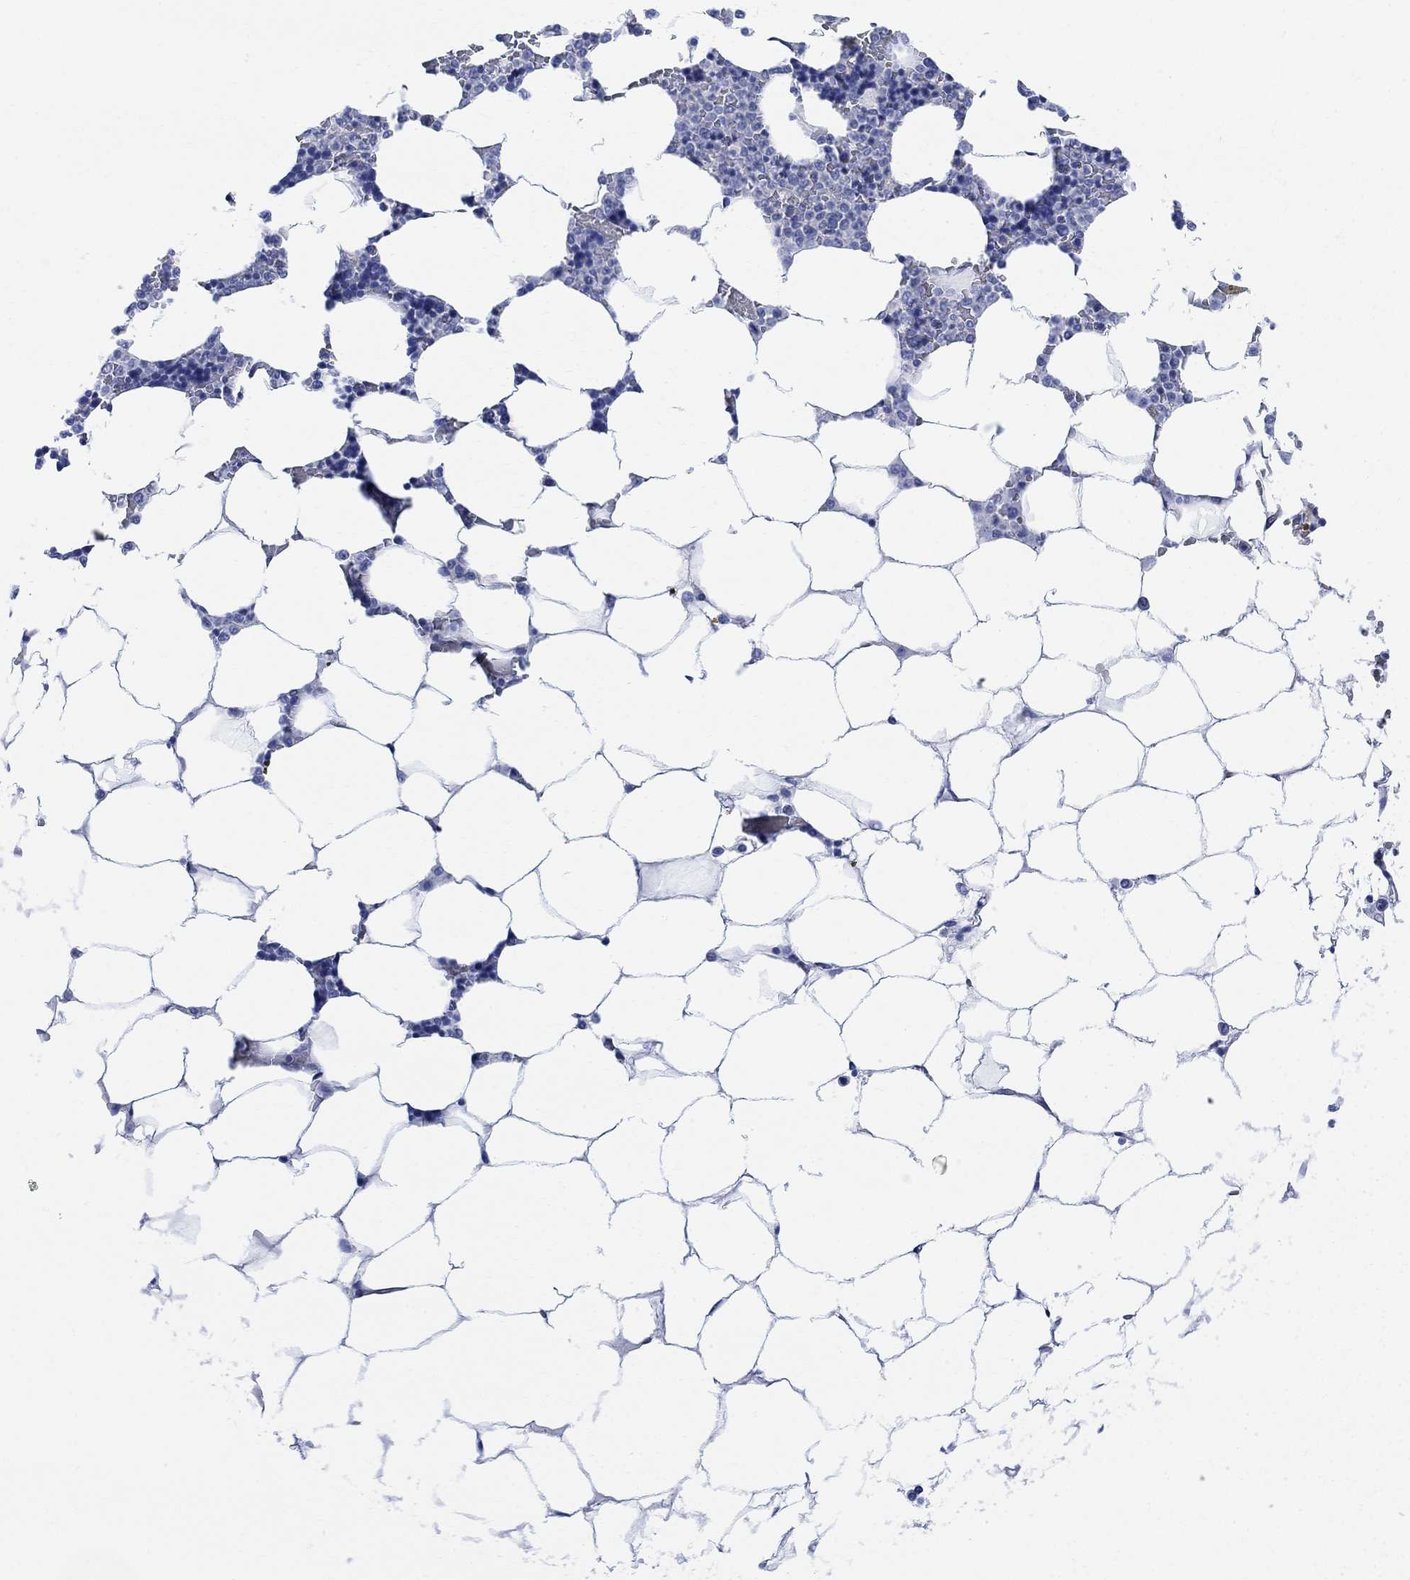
{"staining": {"intensity": "negative", "quantity": "none", "location": "none"}, "tissue": "bone marrow", "cell_type": "Hematopoietic cells", "image_type": "normal", "snomed": [{"axis": "morphology", "description": "Normal tissue, NOS"}, {"axis": "topography", "description": "Bone marrow"}], "caption": "Immunohistochemistry (IHC) image of benign human bone marrow stained for a protein (brown), which shows no staining in hematopoietic cells.", "gene": "TLDC2", "patient": {"sex": "male", "age": 63}}